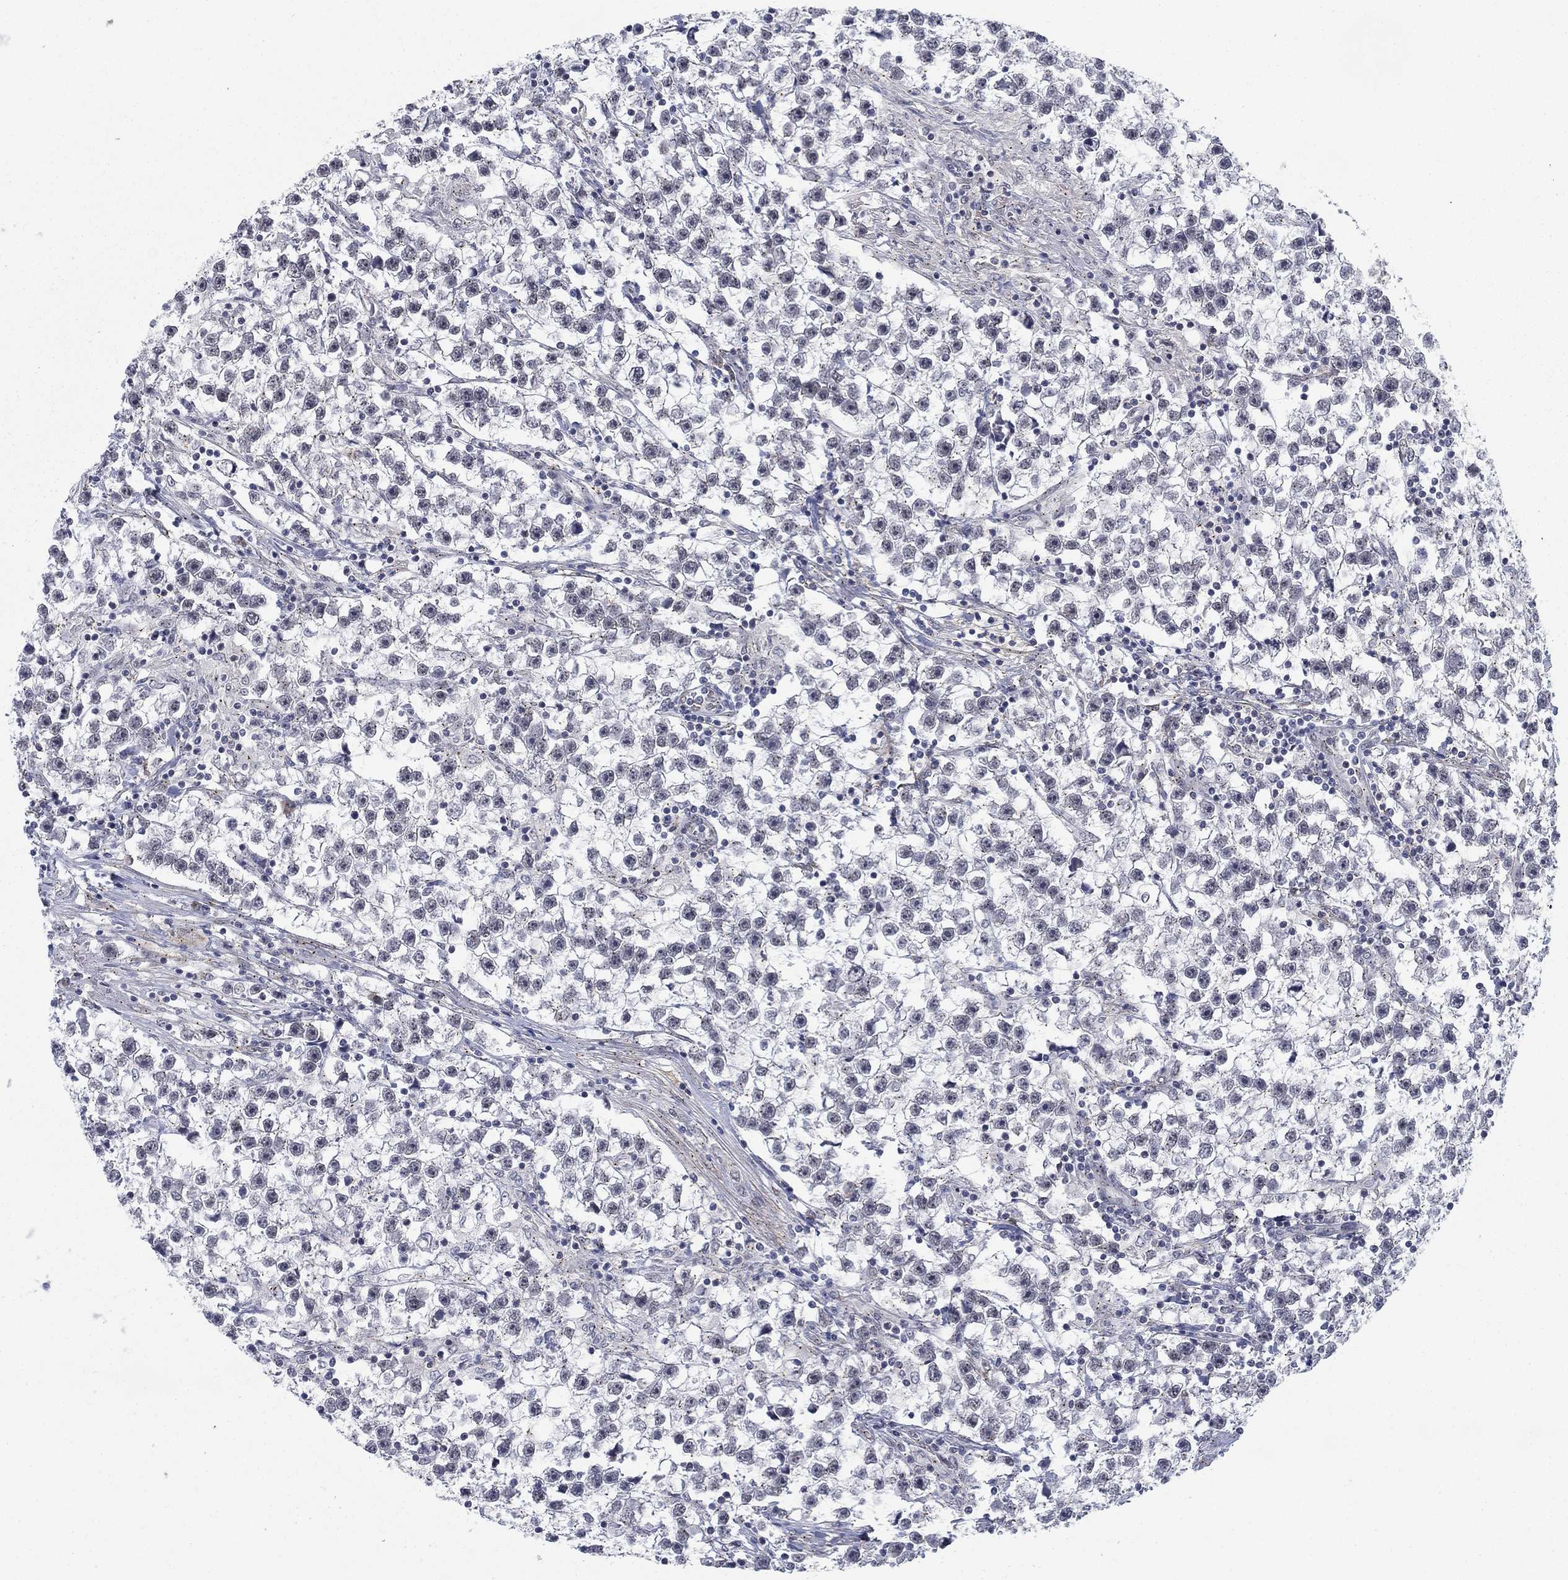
{"staining": {"intensity": "negative", "quantity": "none", "location": "none"}, "tissue": "testis cancer", "cell_type": "Tumor cells", "image_type": "cancer", "snomed": [{"axis": "morphology", "description": "Seminoma, NOS"}, {"axis": "topography", "description": "Testis"}], "caption": "Protein analysis of testis cancer exhibits no significant staining in tumor cells.", "gene": "SH3RF1", "patient": {"sex": "male", "age": 59}}